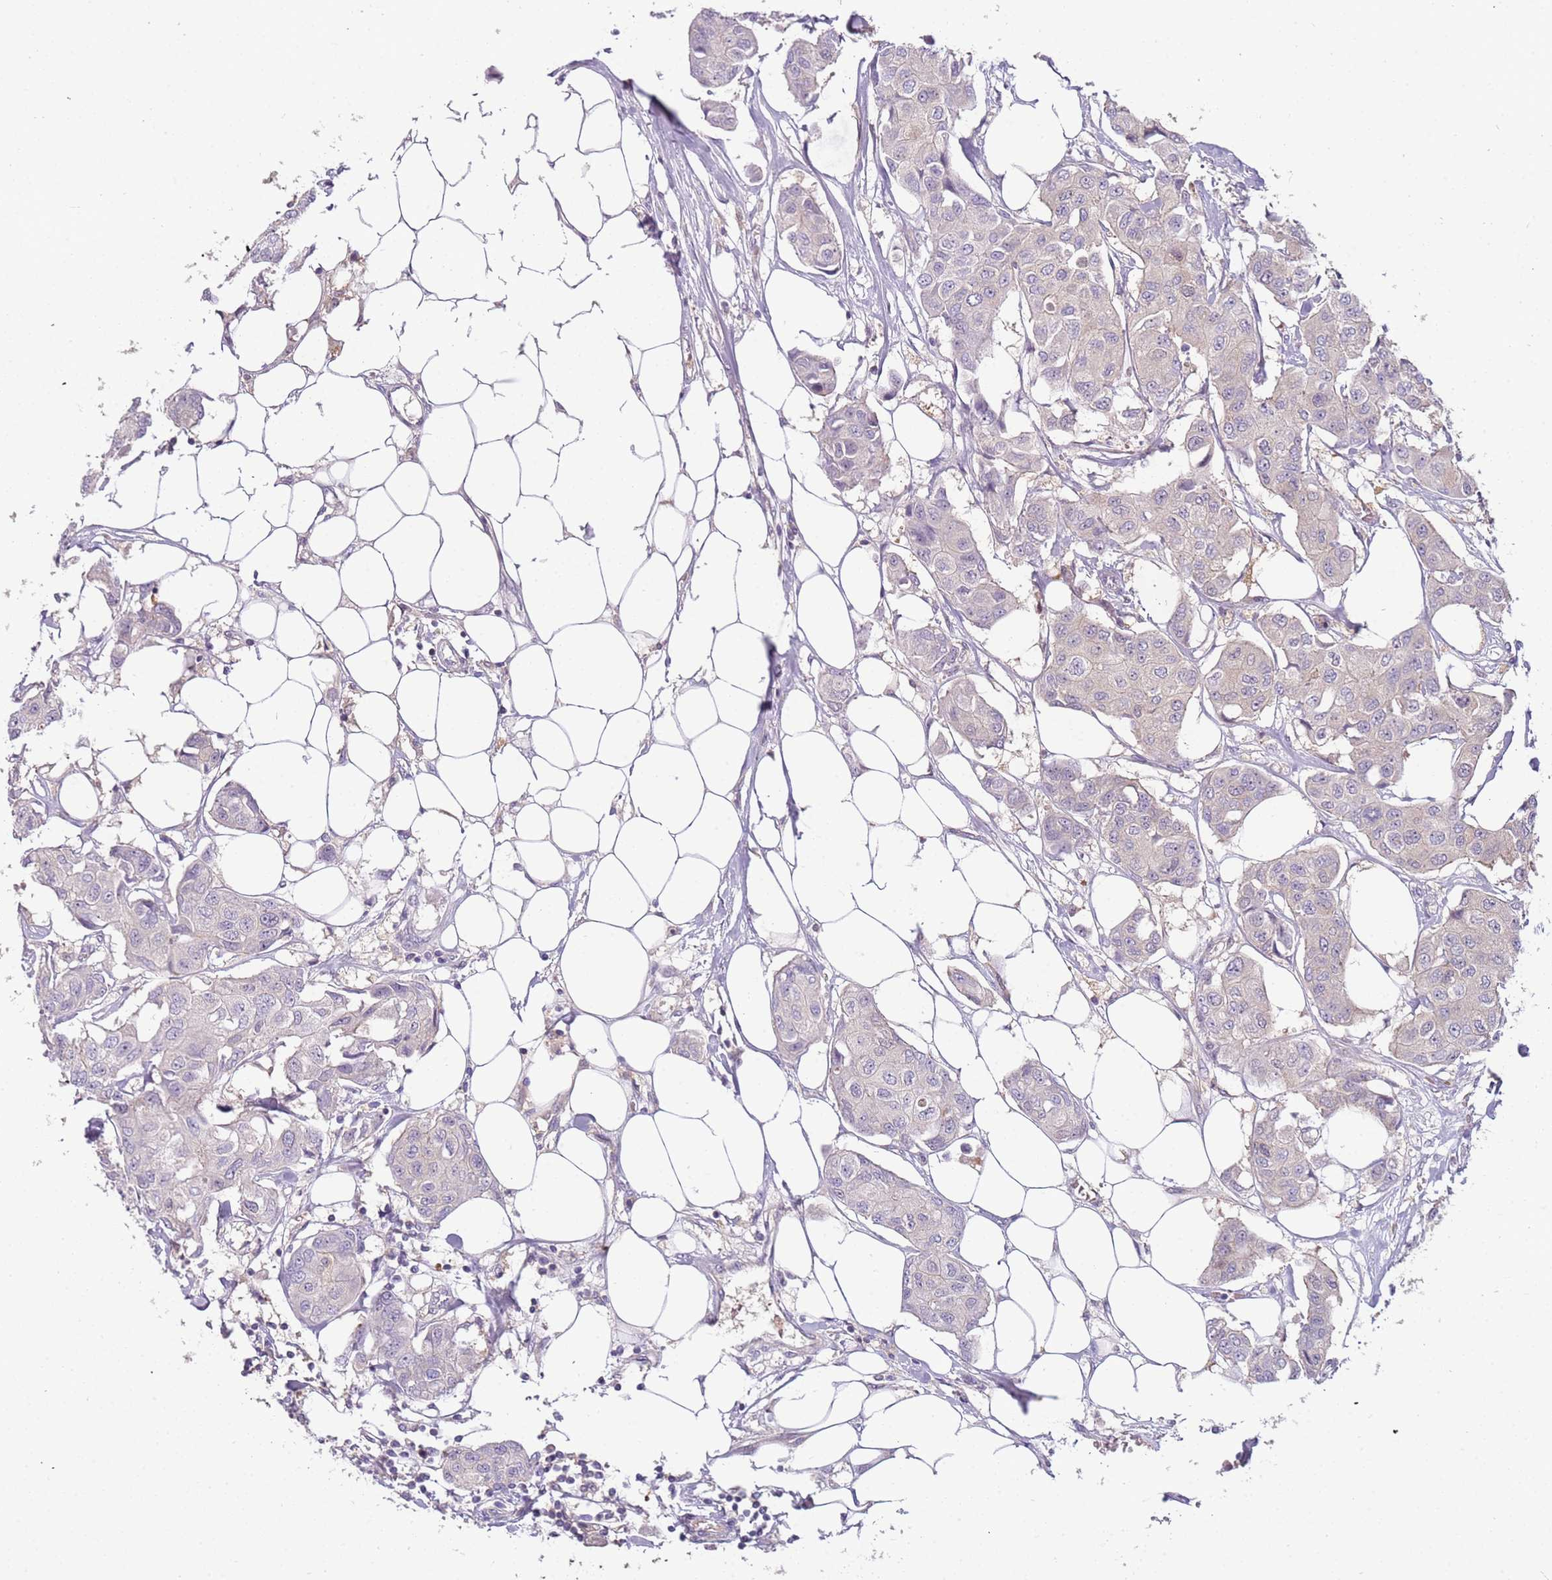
{"staining": {"intensity": "negative", "quantity": "none", "location": "none"}, "tissue": "breast cancer", "cell_type": "Tumor cells", "image_type": "cancer", "snomed": [{"axis": "morphology", "description": "Duct carcinoma"}, {"axis": "topography", "description": "Breast"}, {"axis": "topography", "description": "Lymph node"}], "caption": "High power microscopy histopathology image of an immunohistochemistry histopathology image of breast intraductal carcinoma, revealing no significant staining in tumor cells. (DAB (3,3'-diaminobenzidine) IHC visualized using brightfield microscopy, high magnification).", "gene": "ARHGAP5", "patient": {"sex": "female", "age": 80}}